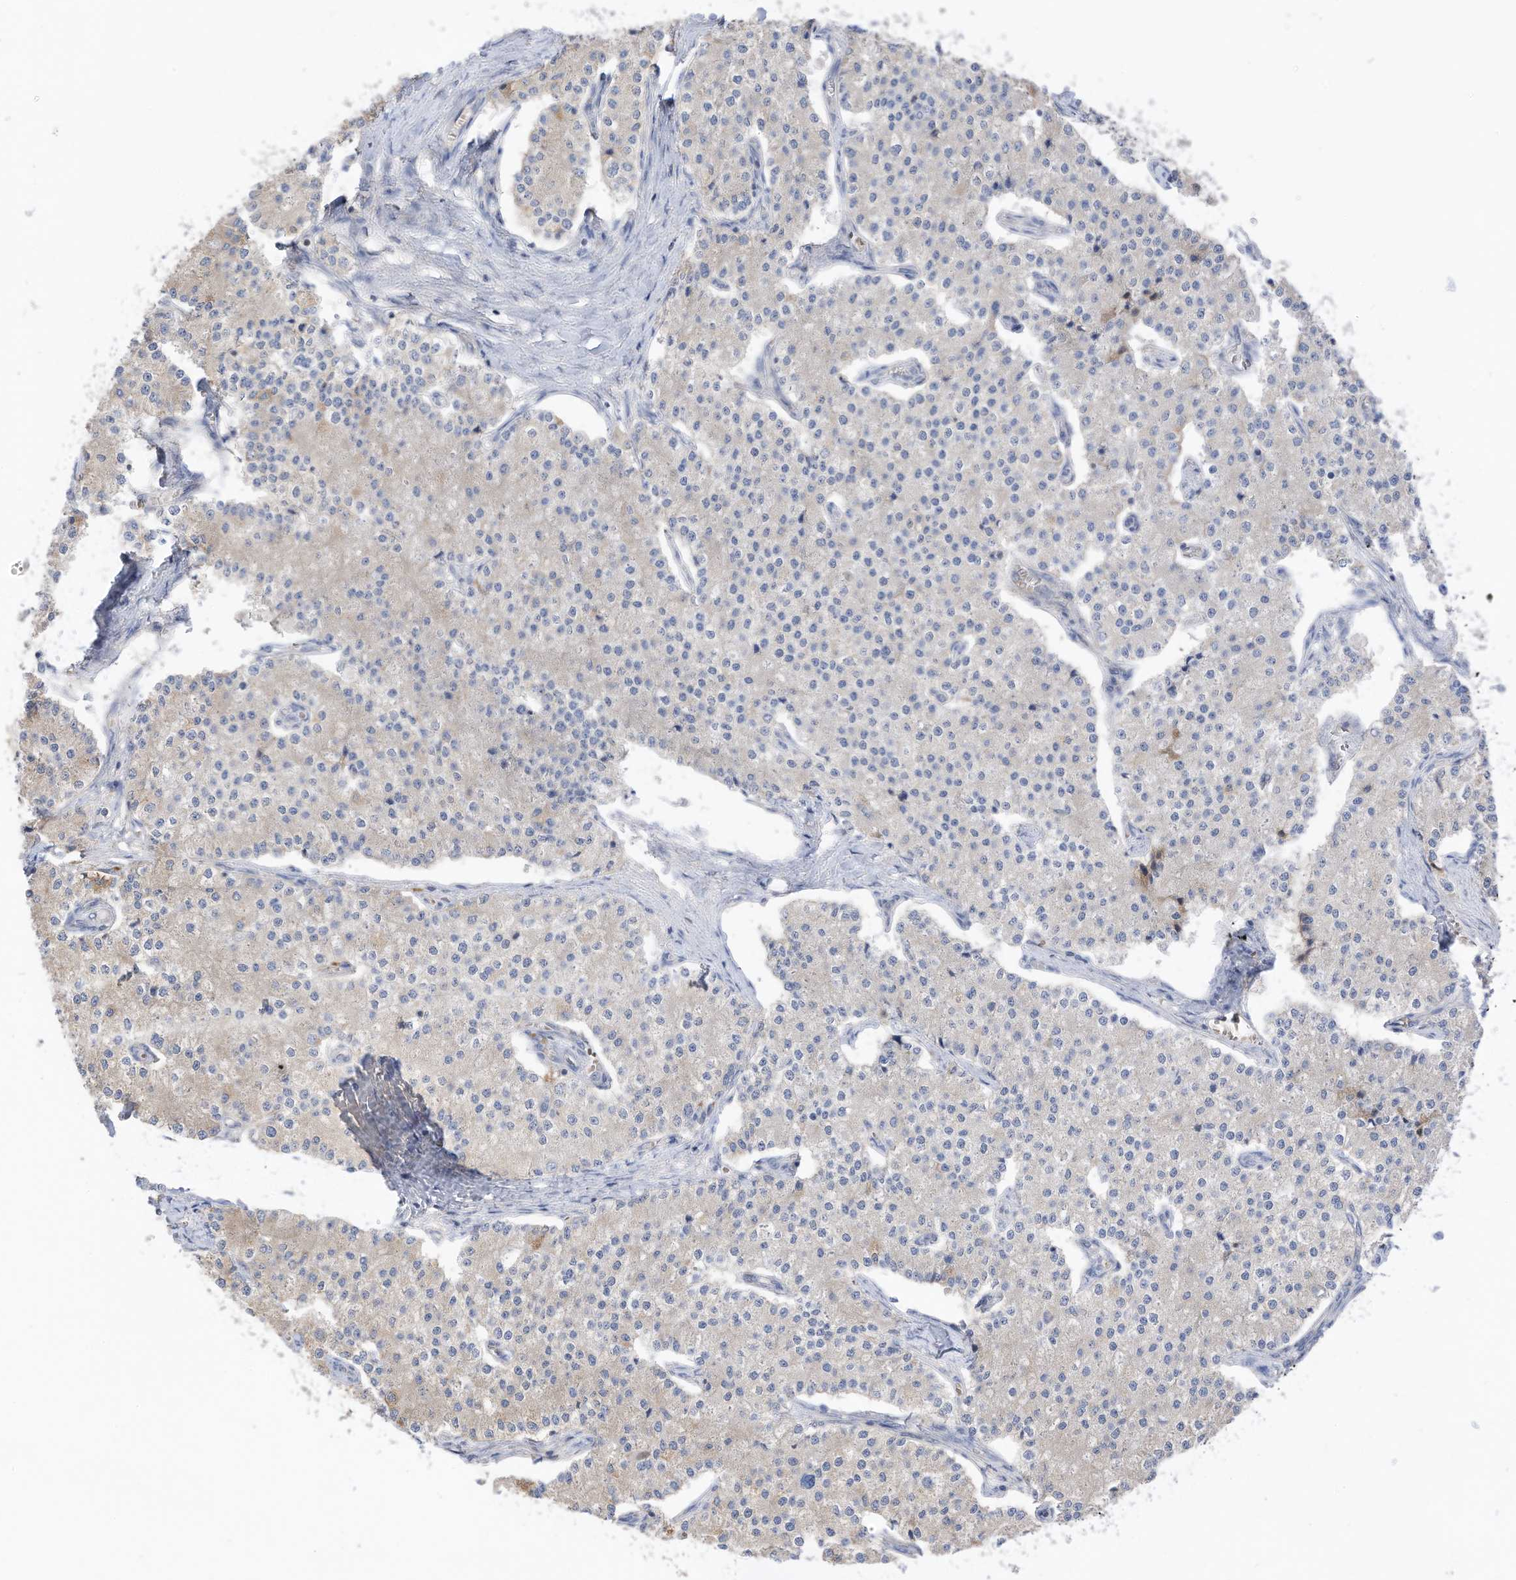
{"staining": {"intensity": "weak", "quantity": "<25%", "location": "cytoplasmic/membranous"}, "tissue": "carcinoid", "cell_type": "Tumor cells", "image_type": "cancer", "snomed": [{"axis": "morphology", "description": "Carcinoid, malignant, NOS"}, {"axis": "topography", "description": "Colon"}], "caption": "Immunohistochemistry image of neoplastic tissue: human carcinoid stained with DAB (3,3'-diaminobenzidine) demonstrates no significant protein staining in tumor cells.", "gene": "REC8", "patient": {"sex": "female", "age": 52}}